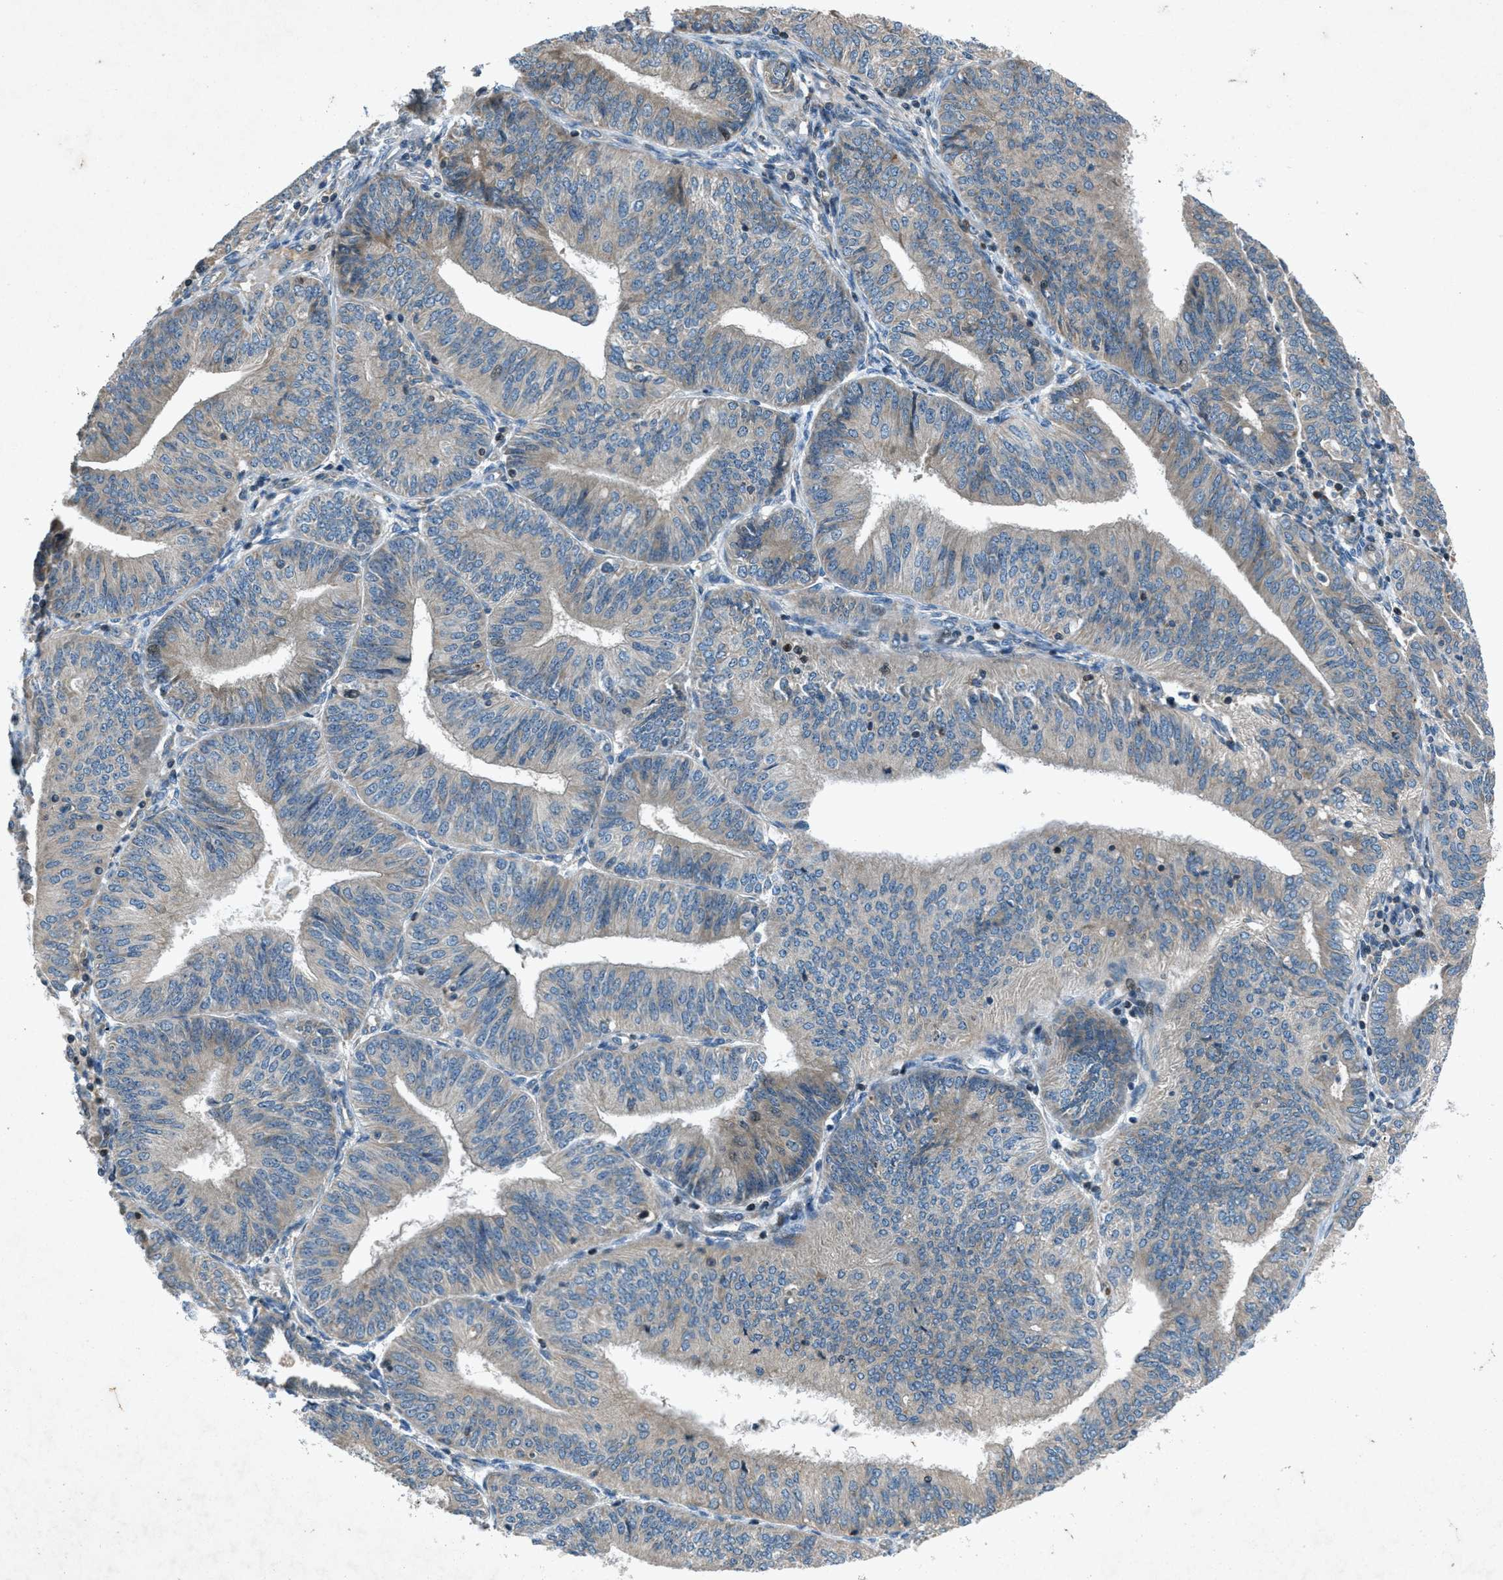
{"staining": {"intensity": "negative", "quantity": "none", "location": "none"}, "tissue": "endometrial cancer", "cell_type": "Tumor cells", "image_type": "cancer", "snomed": [{"axis": "morphology", "description": "Adenocarcinoma, NOS"}, {"axis": "topography", "description": "Endometrium"}], "caption": "Immunohistochemical staining of human endometrial cancer exhibits no significant expression in tumor cells.", "gene": "CLEC2D", "patient": {"sex": "female", "age": 58}}